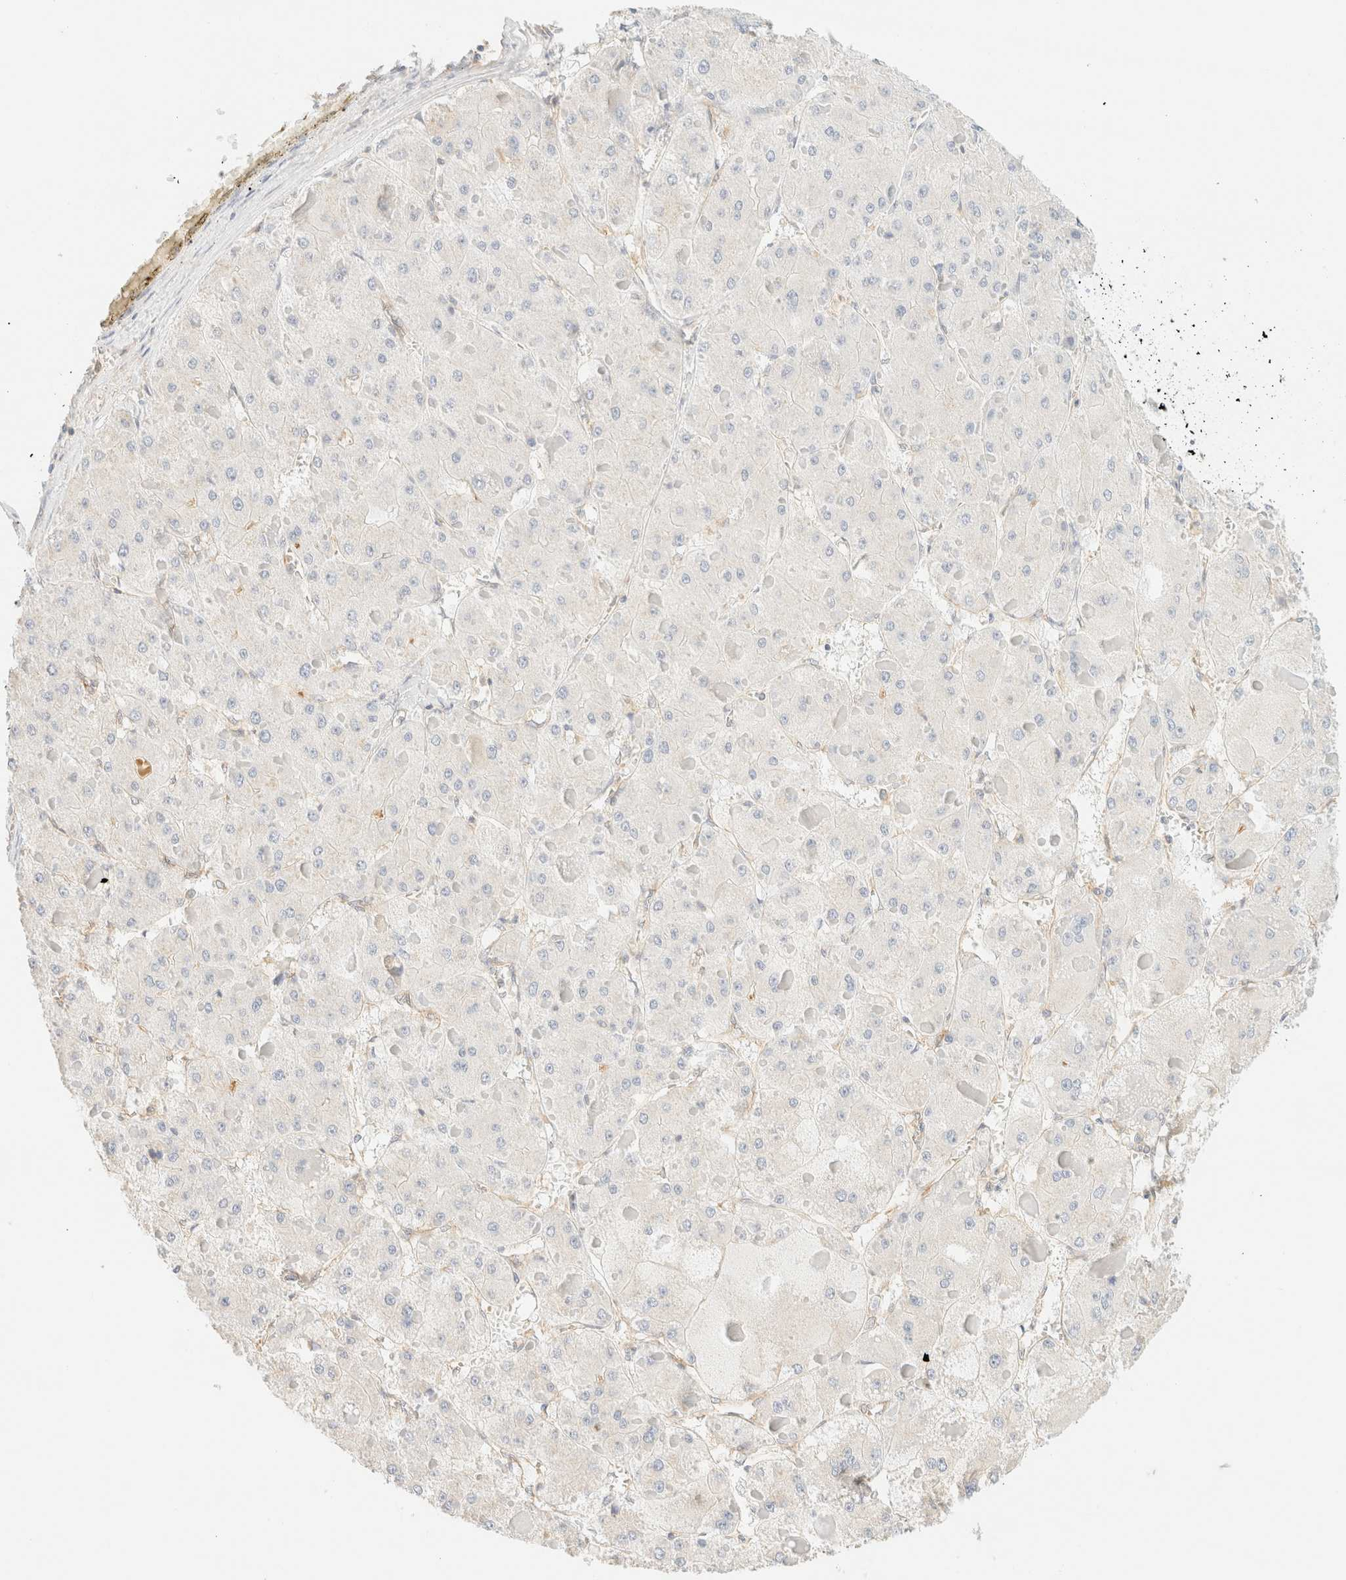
{"staining": {"intensity": "negative", "quantity": "none", "location": "none"}, "tissue": "liver cancer", "cell_type": "Tumor cells", "image_type": "cancer", "snomed": [{"axis": "morphology", "description": "Carcinoma, Hepatocellular, NOS"}, {"axis": "topography", "description": "Liver"}], "caption": "DAB immunohistochemical staining of liver cancer shows no significant expression in tumor cells.", "gene": "FHOD1", "patient": {"sex": "female", "age": 73}}